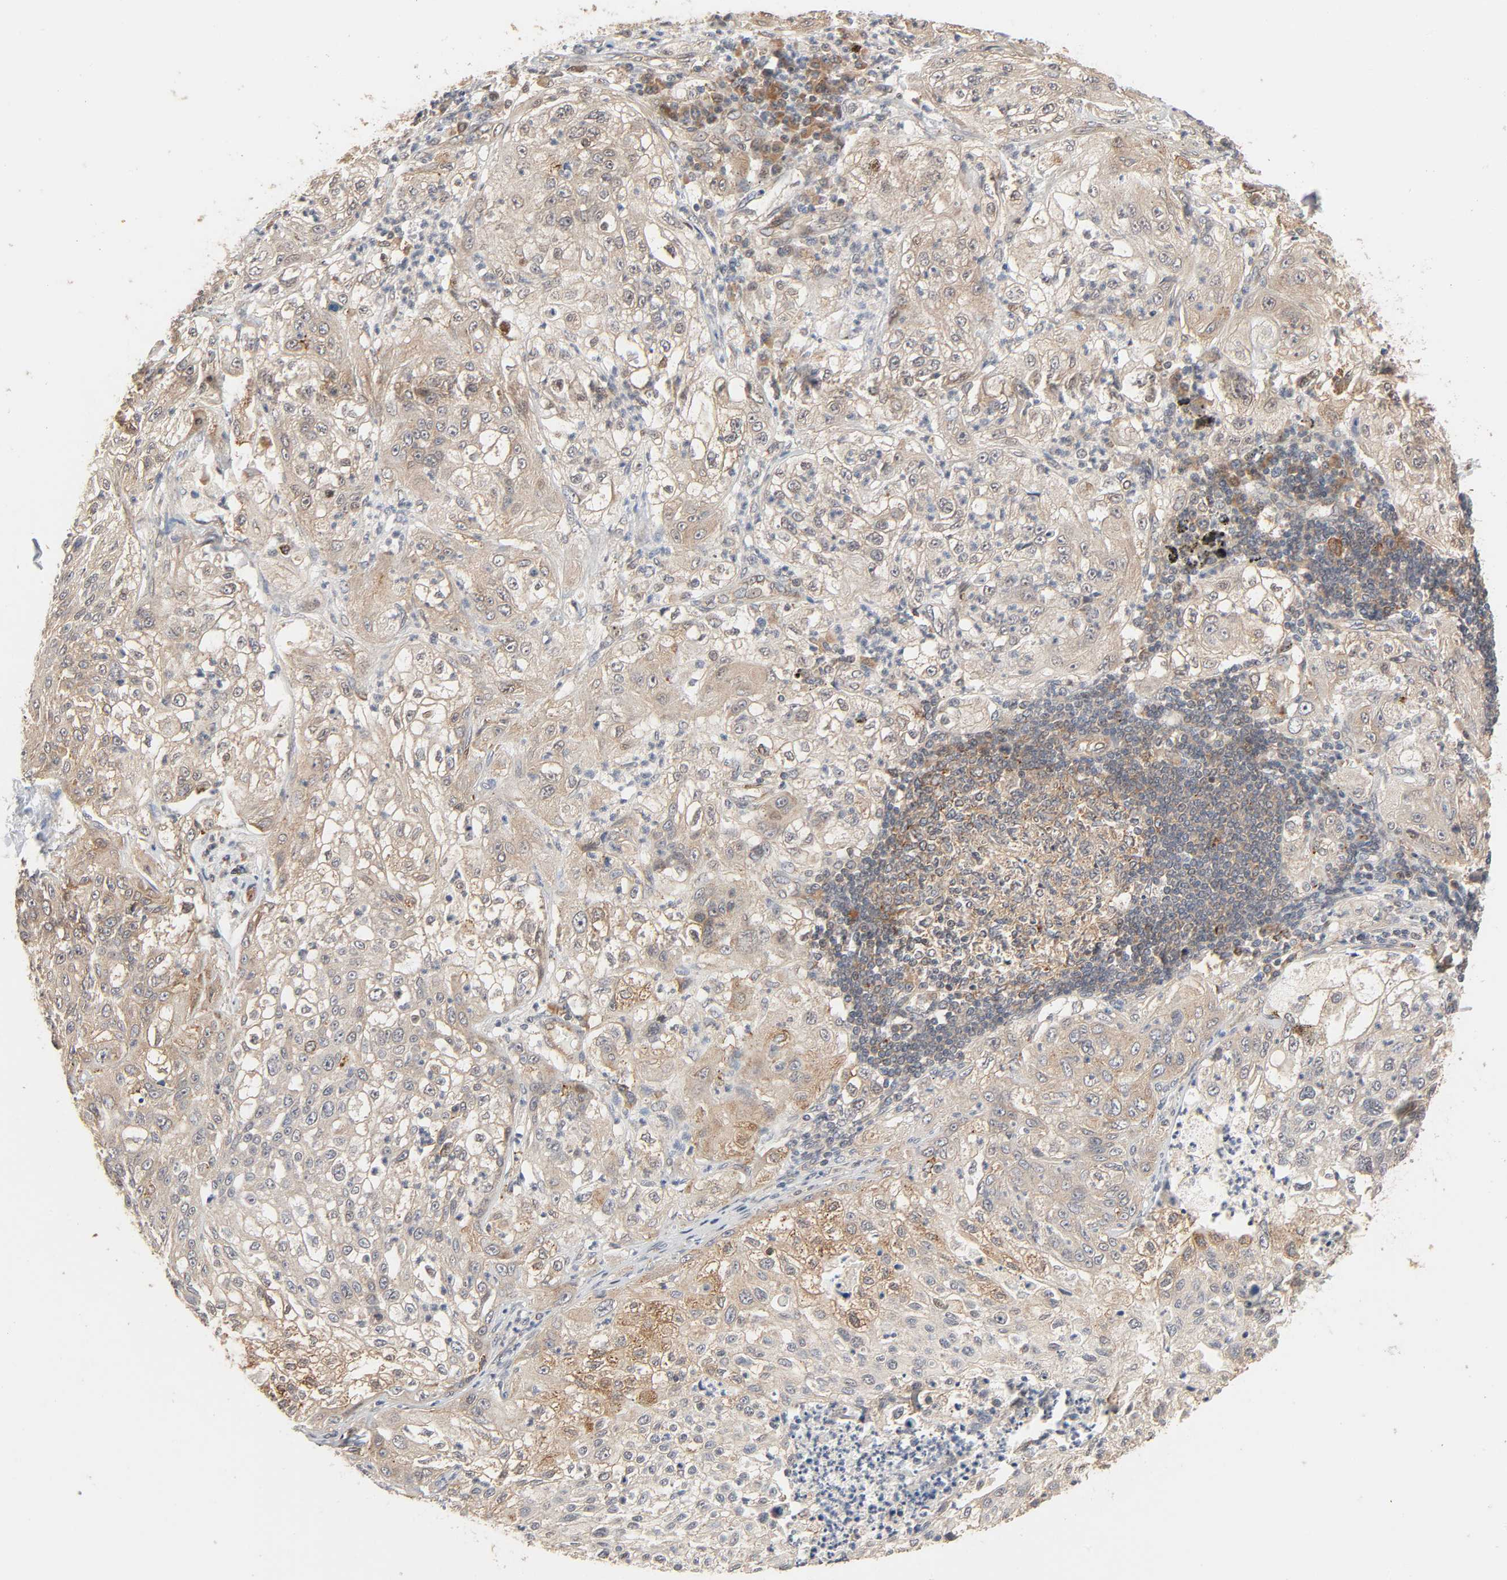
{"staining": {"intensity": "moderate", "quantity": ">75%", "location": "cytoplasmic/membranous"}, "tissue": "lung cancer", "cell_type": "Tumor cells", "image_type": "cancer", "snomed": [{"axis": "morphology", "description": "Inflammation, NOS"}, {"axis": "morphology", "description": "Squamous cell carcinoma, NOS"}, {"axis": "topography", "description": "Lymph node"}, {"axis": "topography", "description": "Soft tissue"}, {"axis": "topography", "description": "Lung"}], "caption": "Protein expression analysis of human squamous cell carcinoma (lung) reveals moderate cytoplasmic/membranous positivity in about >75% of tumor cells. The staining was performed using DAB (3,3'-diaminobenzidine) to visualize the protein expression in brown, while the nuclei were stained in blue with hematoxylin (Magnification: 20x).", "gene": "NEMF", "patient": {"sex": "male", "age": 66}}